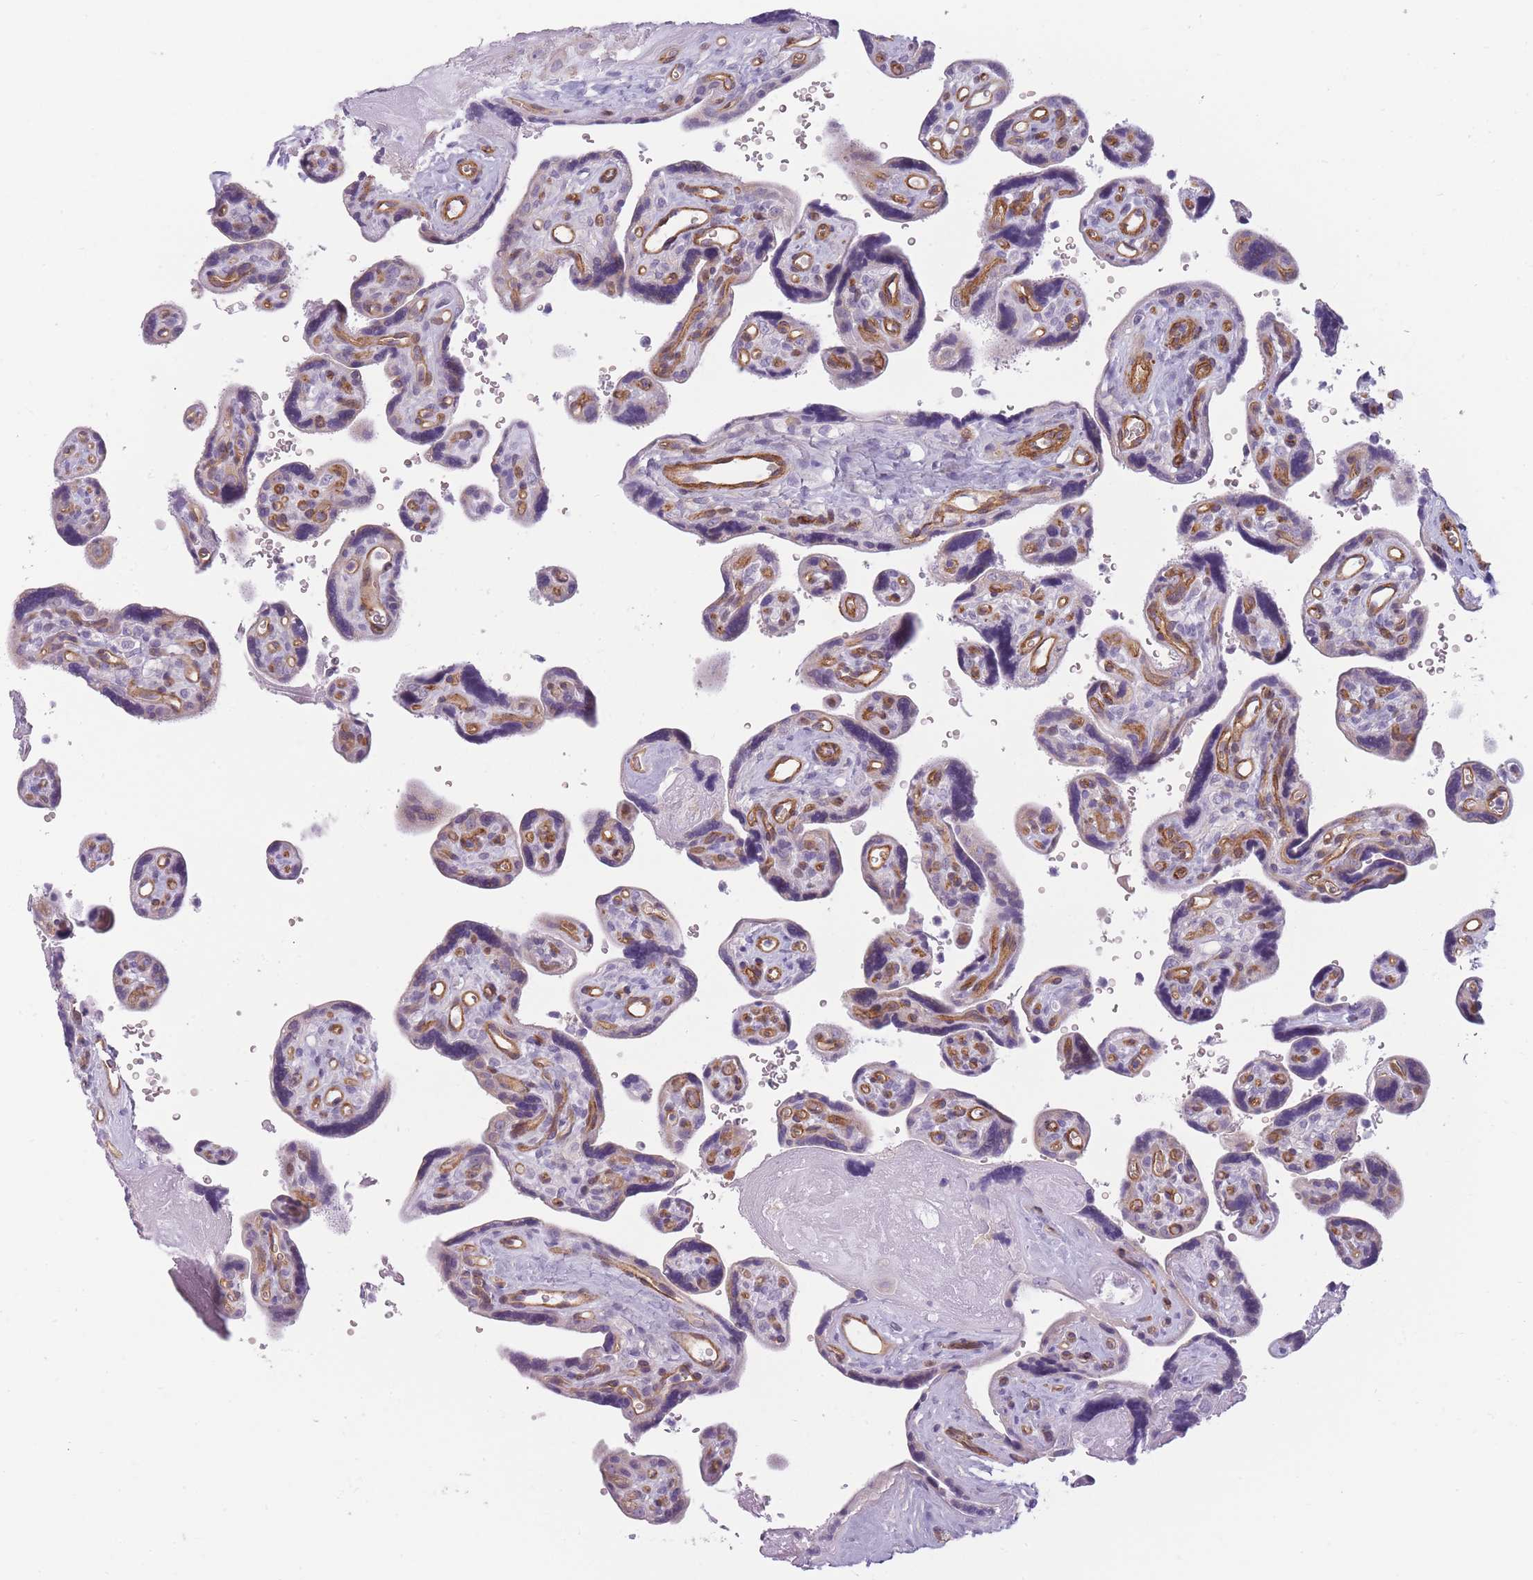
{"staining": {"intensity": "negative", "quantity": "none", "location": "none"}, "tissue": "placenta", "cell_type": "Decidual cells", "image_type": "normal", "snomed": [{"axis": "morphology", "description": "Normal tissue, NOS"}, {"axis": "topography", "description": "Placenta"}], "caption": "This is a photomicrograph of immunohistochemistry staining of benign placenta, which shows no expression in decidual cells.", "gene": "OR6B2", "patient": {"sex": "female", "age": 39}}